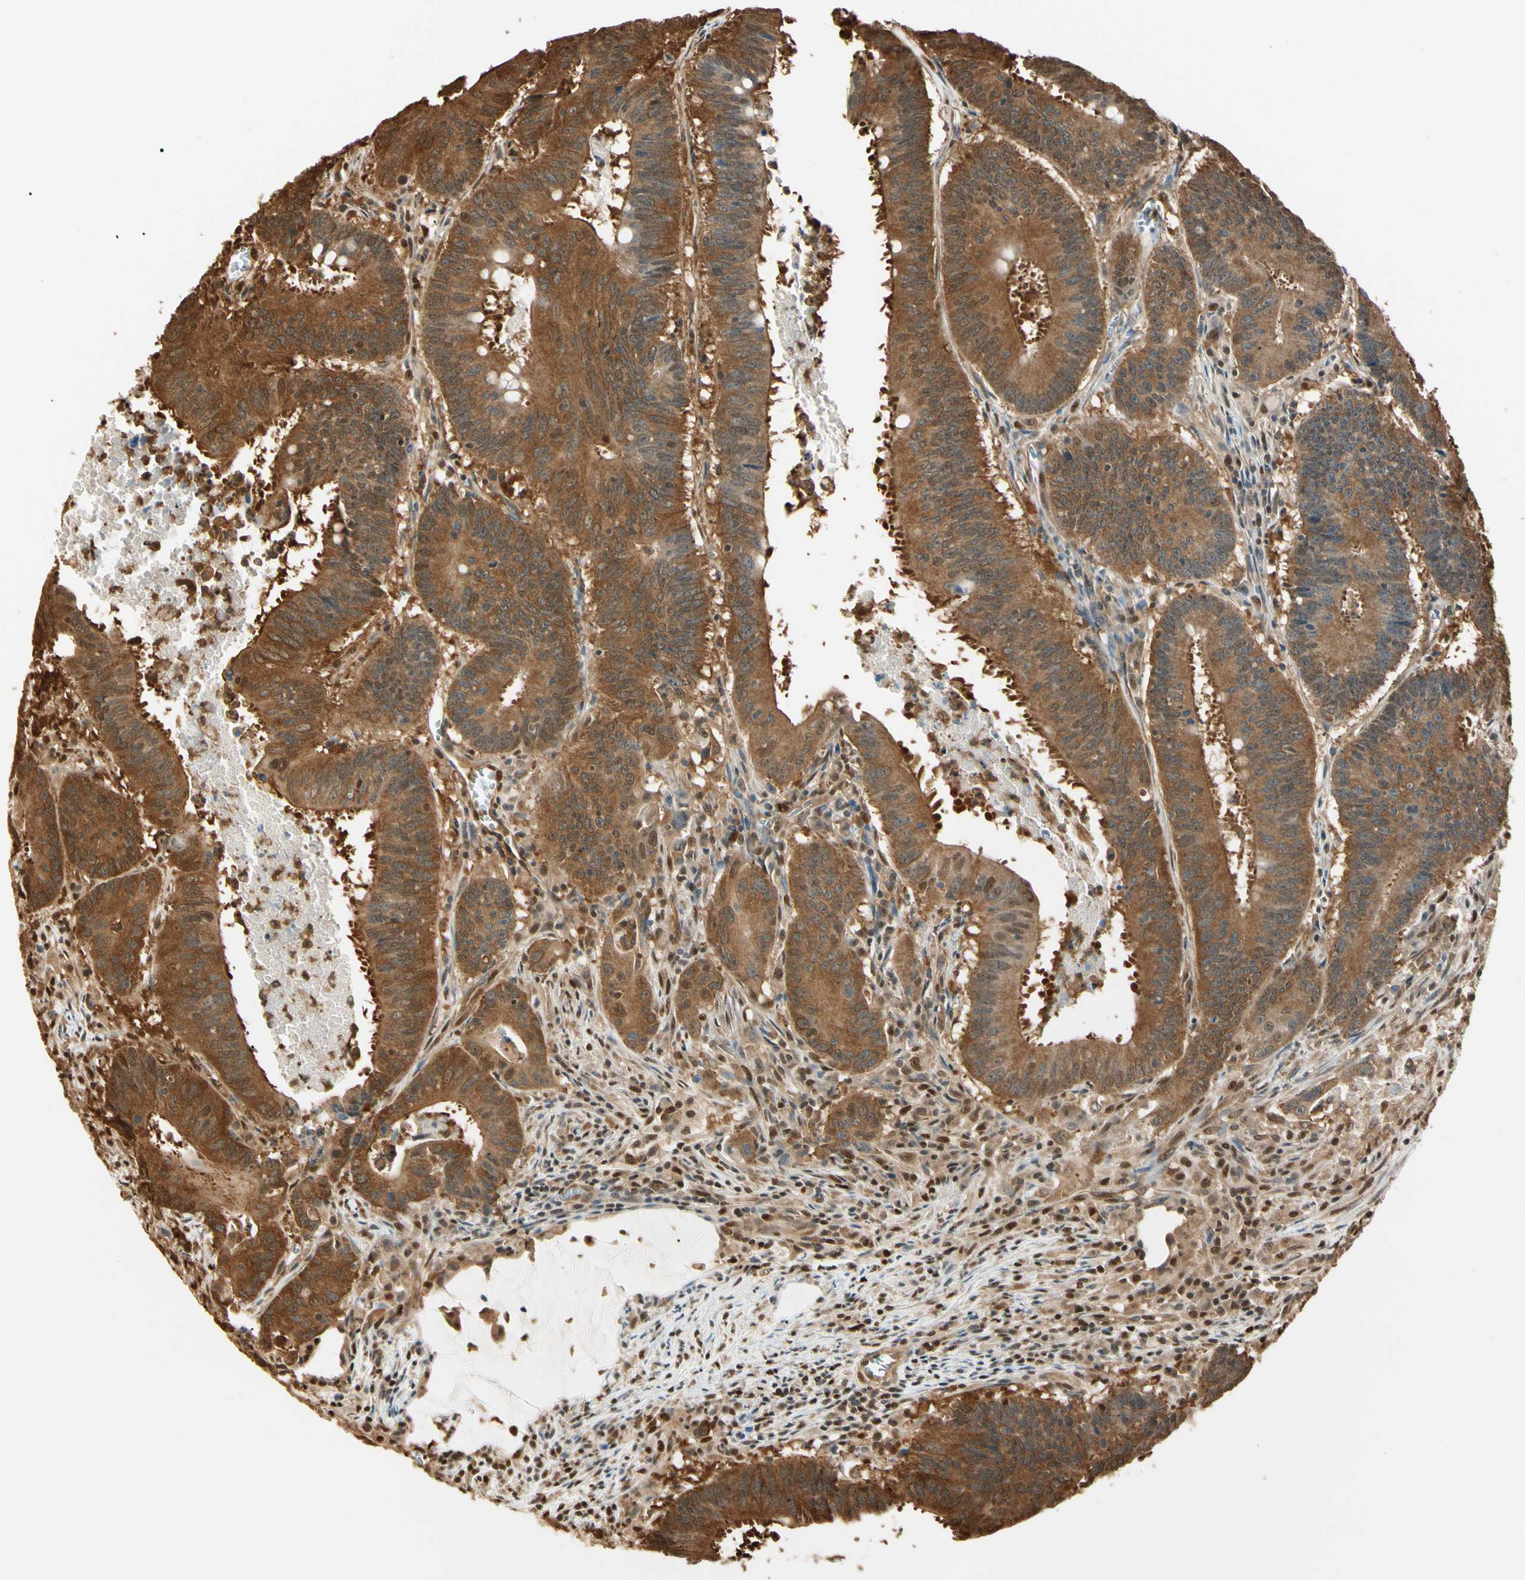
{"staining": {"intensity": "moderate", "quantity": ">75%", "location": "cytoplasmic/membranous,nuclear"}, "tissue": "colorectal cancer", "cell_type": "Tumor cells", "image_type": "cancer", "snomed": [{"axis": "morphology", "description": "Adenocarcinoma, NOS"}, {"axis": "topography", "description": "Colon"}], "caption": "DAB immunohistochemical staining of colorectal cancer (adenocarcinoma) demonstrates moderate cytoplasmic/membranous and nuclear protein positivity in about >75% of tumor cells.", "gene": "PNCK", "patient": {"sex": "male", "age": 45}}